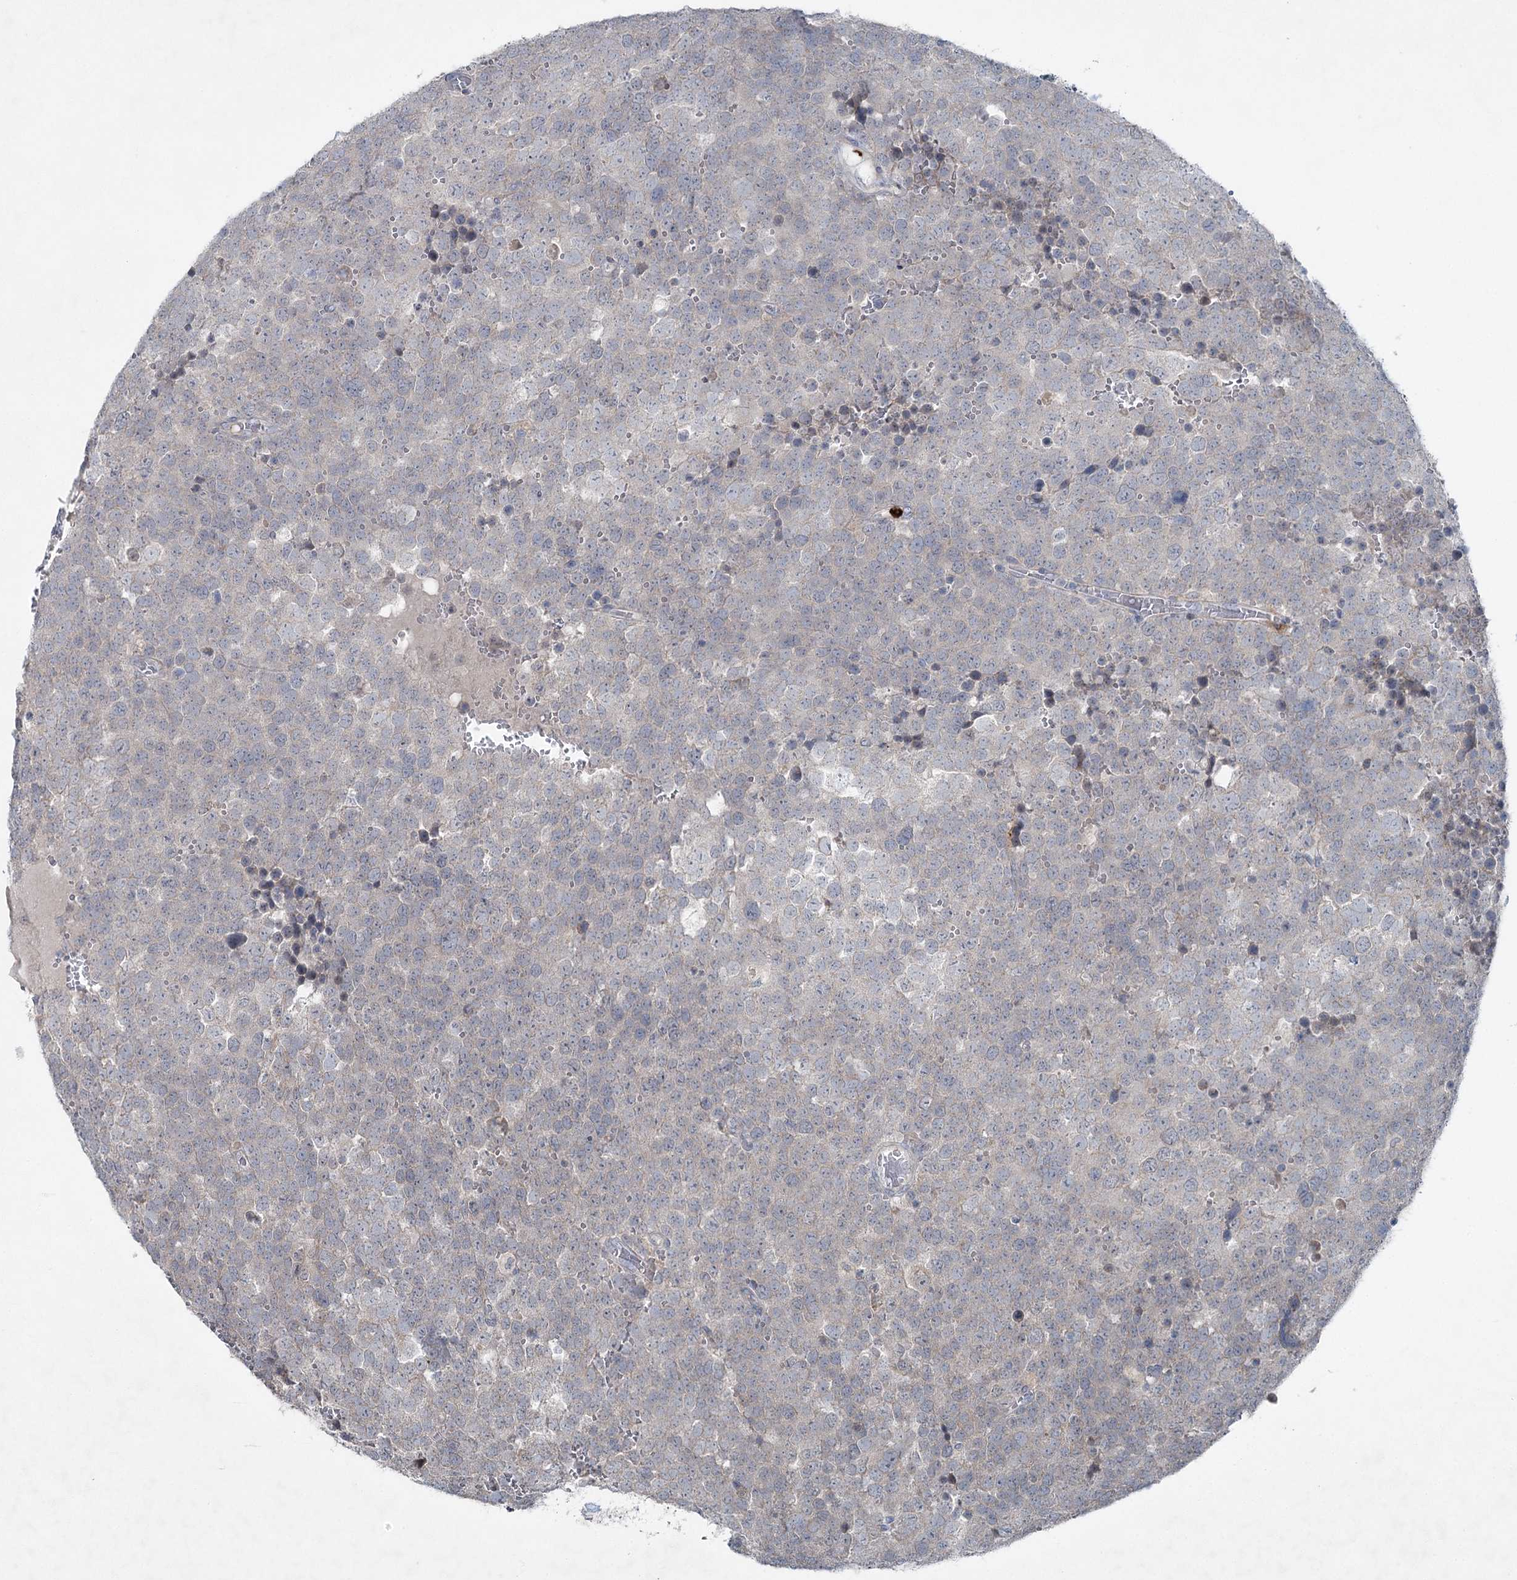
{"staining": {"intensity": "negative", "quantity": "none", "location": "none"}, "tissue": "testis cancer", "cell_type": "Tumor cells", "image_type": "cancer", "snomed": [{"axis": "morphology", "description": "Seminoma, NOS"}, {"axis": "topography", "description": "Testis"}], "caption": "DAB immunohistochemical staining of human testis cancer shows no significant staining in tumor cells.", "gene": "PLA2G12A", "patient": {"sex": "male", "age": 71}}